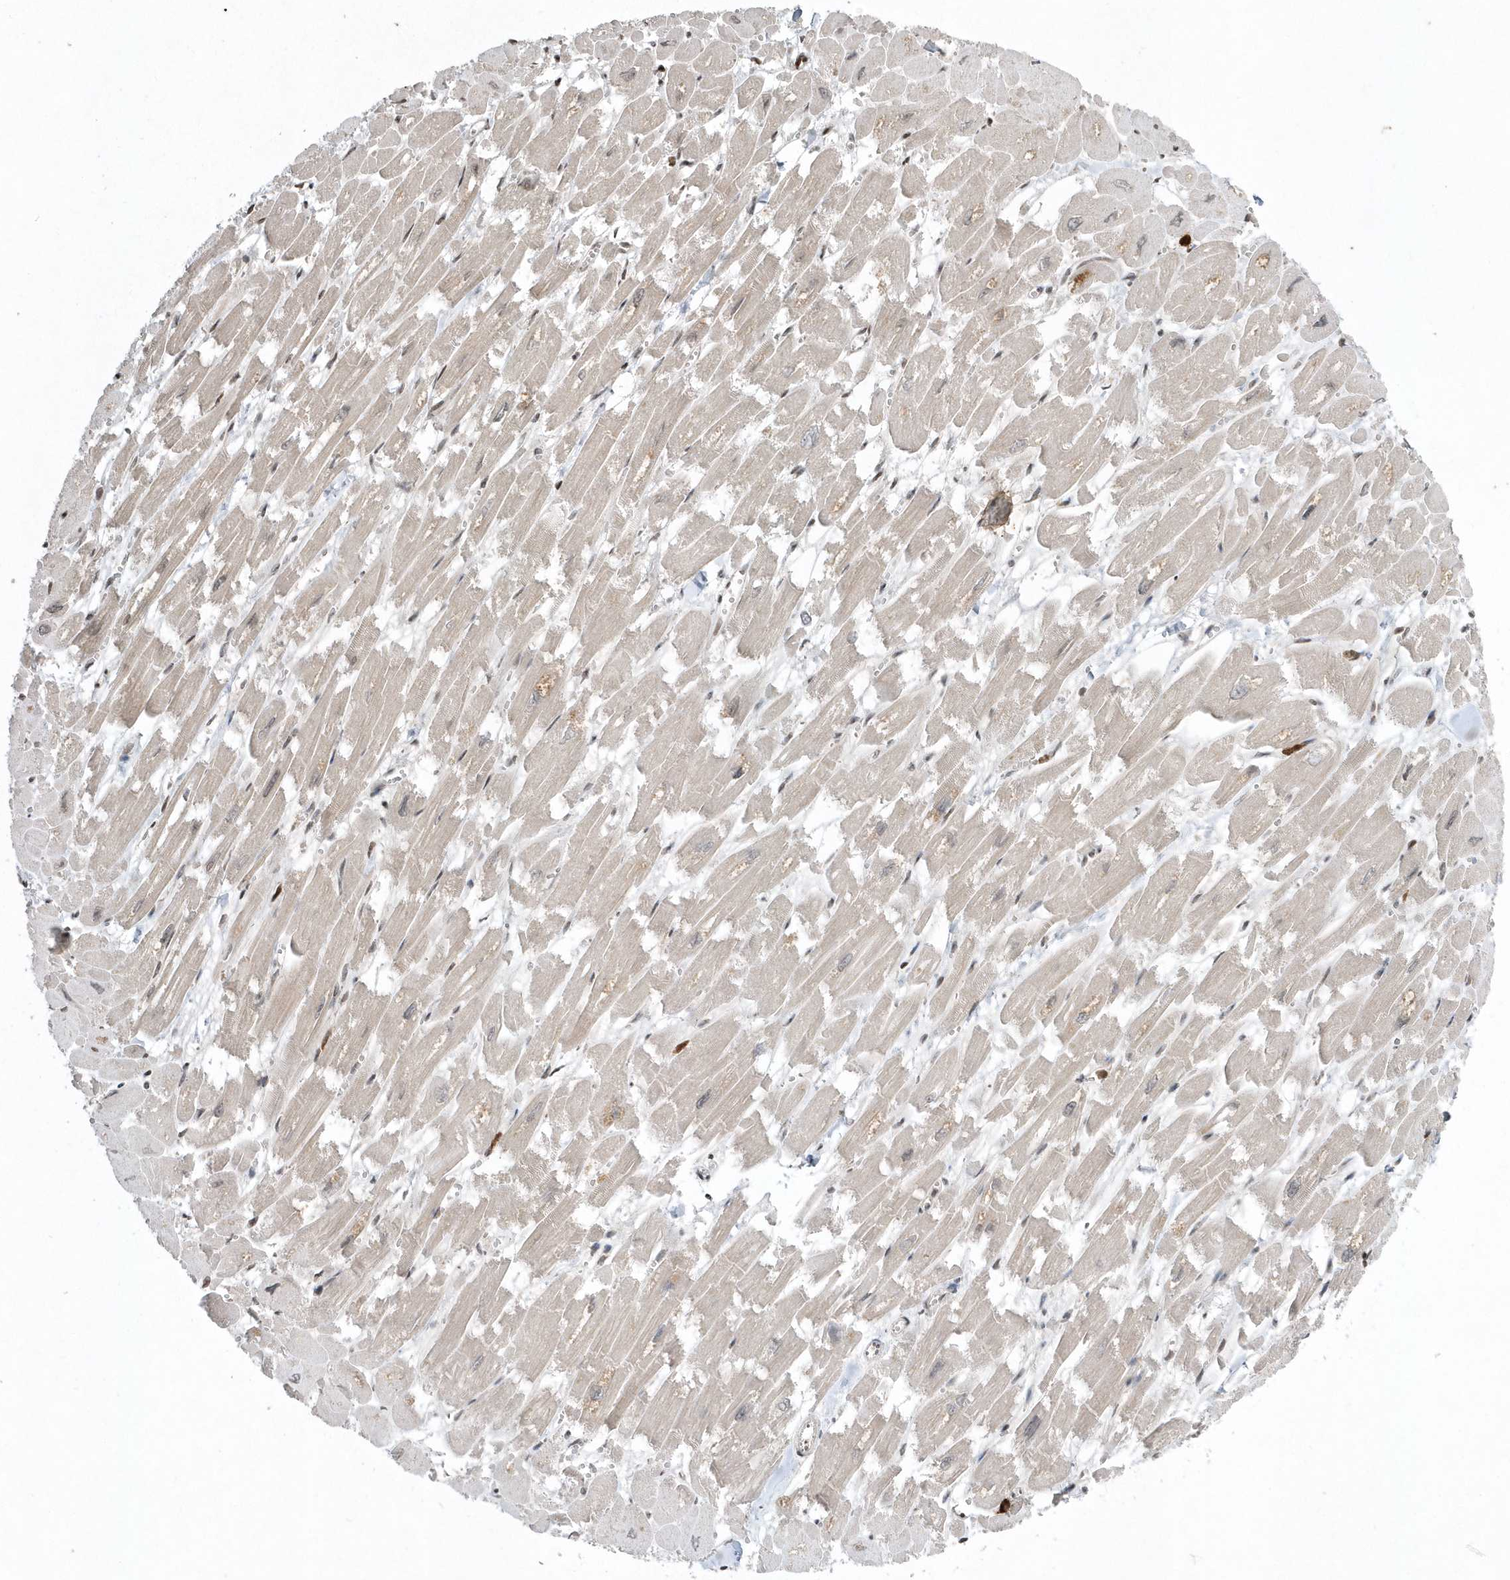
{"staining": {"intensity": "weak", "quantity": "<25%", "location": "cytoplasmic/membranous,nuclear"}, "tissue": "heart muscle", "cell_type": "Cardiomyocytes", "image_type": "normal", "snomed": [{"axis": "morphology", "description": "Normal tissue, NOS"}, {"axis": "topography", "description": "Heart"}], "caption": "This is an immunohistochemistry (IHC) micrograph of normal human heart muscle. There is no staining in cardiomyocytes.", "gene": "EIF2B1", "patient": {"sex": "male", "age": 54}}